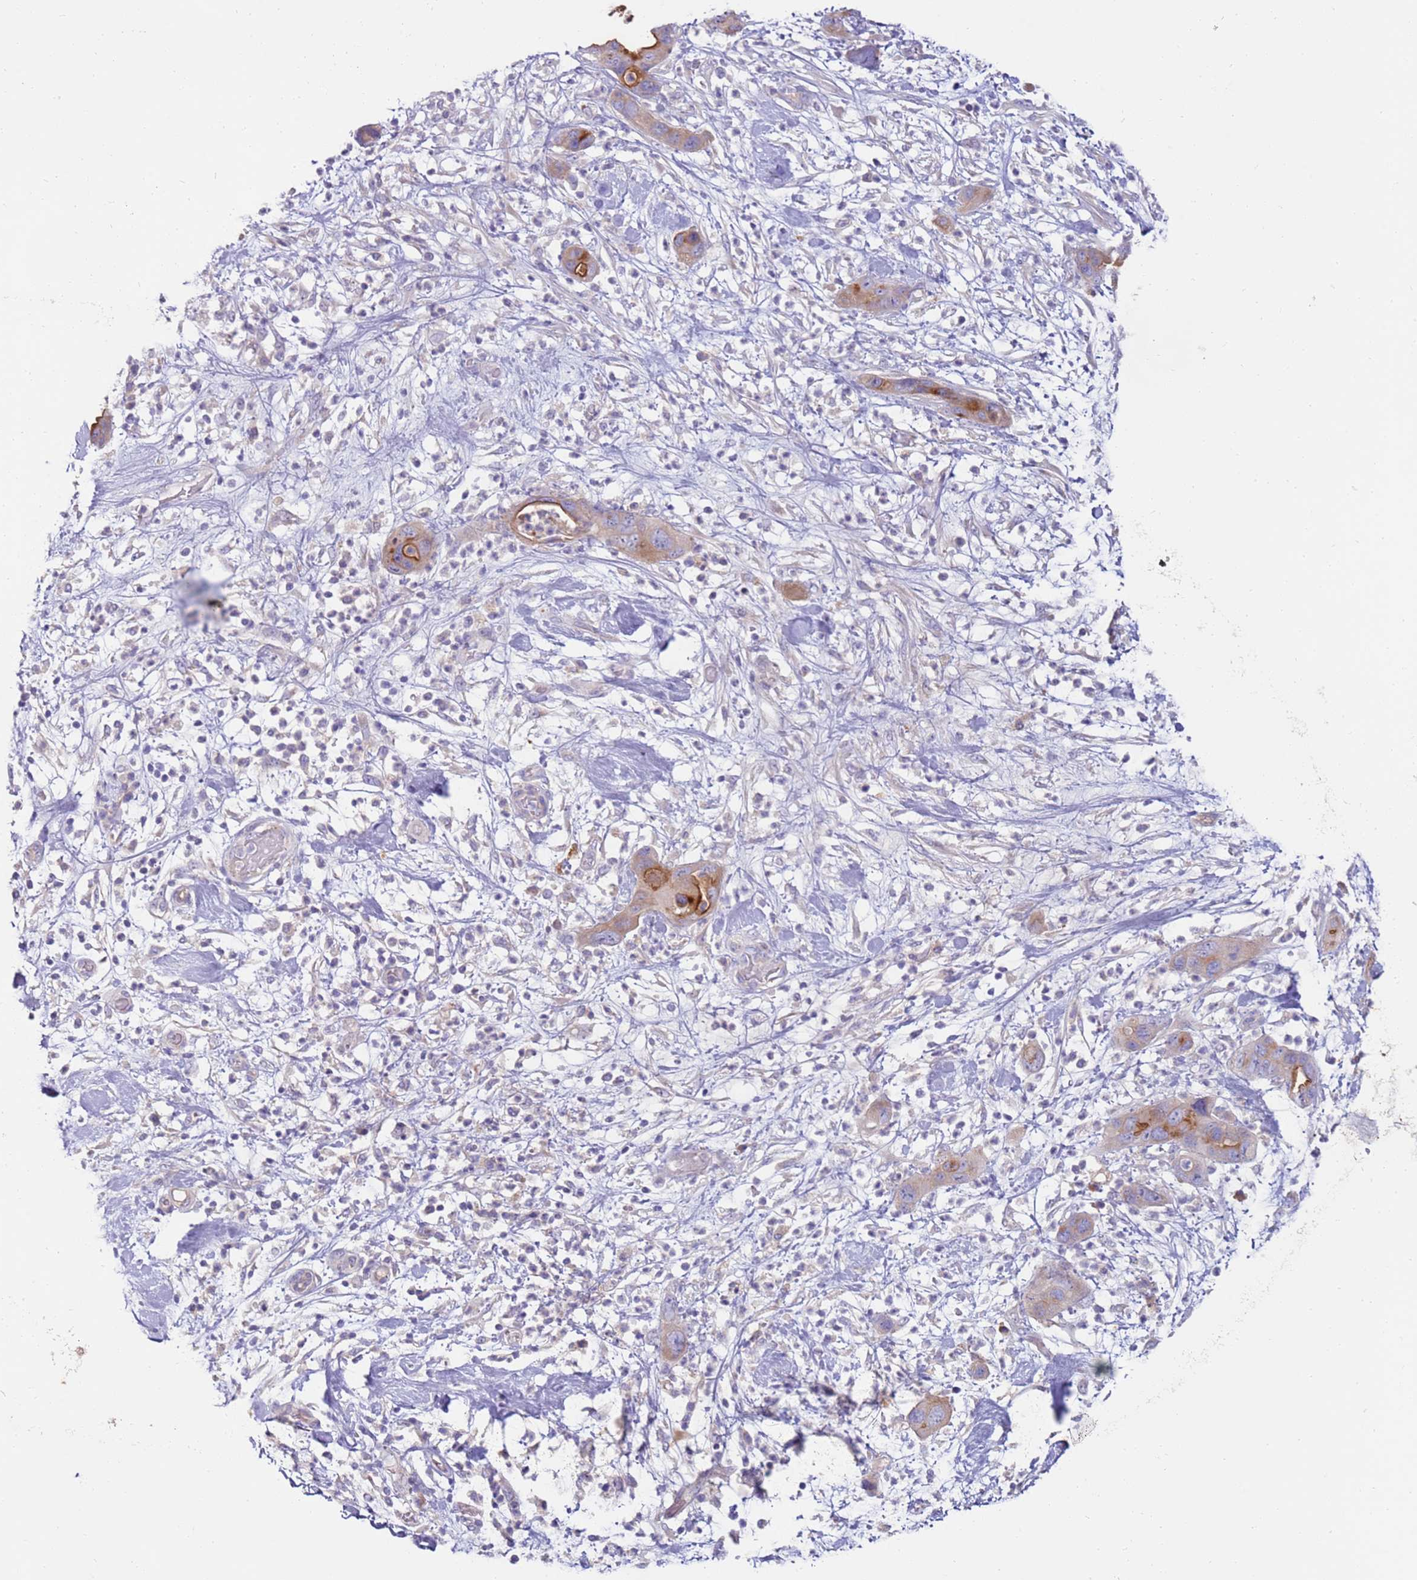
{"staining": {"intensity": "moderate", "quantity": "25%-75%", "location": "cytoplasmic/membranous"}, "tissue": "pancreatic cancer", "cell_type": "Tumor cells", "image_type": "cancer", "snomed": [{"axis": "morphology", "description": "Adenocarcinoma, NOS"}, {"axis": "topography", "description": "Pancreas"}], "caption": "Brown immunohistochemical staining in human pancreatic cancer (adenocarcinoma) reveals moderate cytoplasmic/membranous staining in approximately 25%-75% of tumor cells.", "gene": "SLC44A4", "patient": {"sex": "female", "age": 71}}